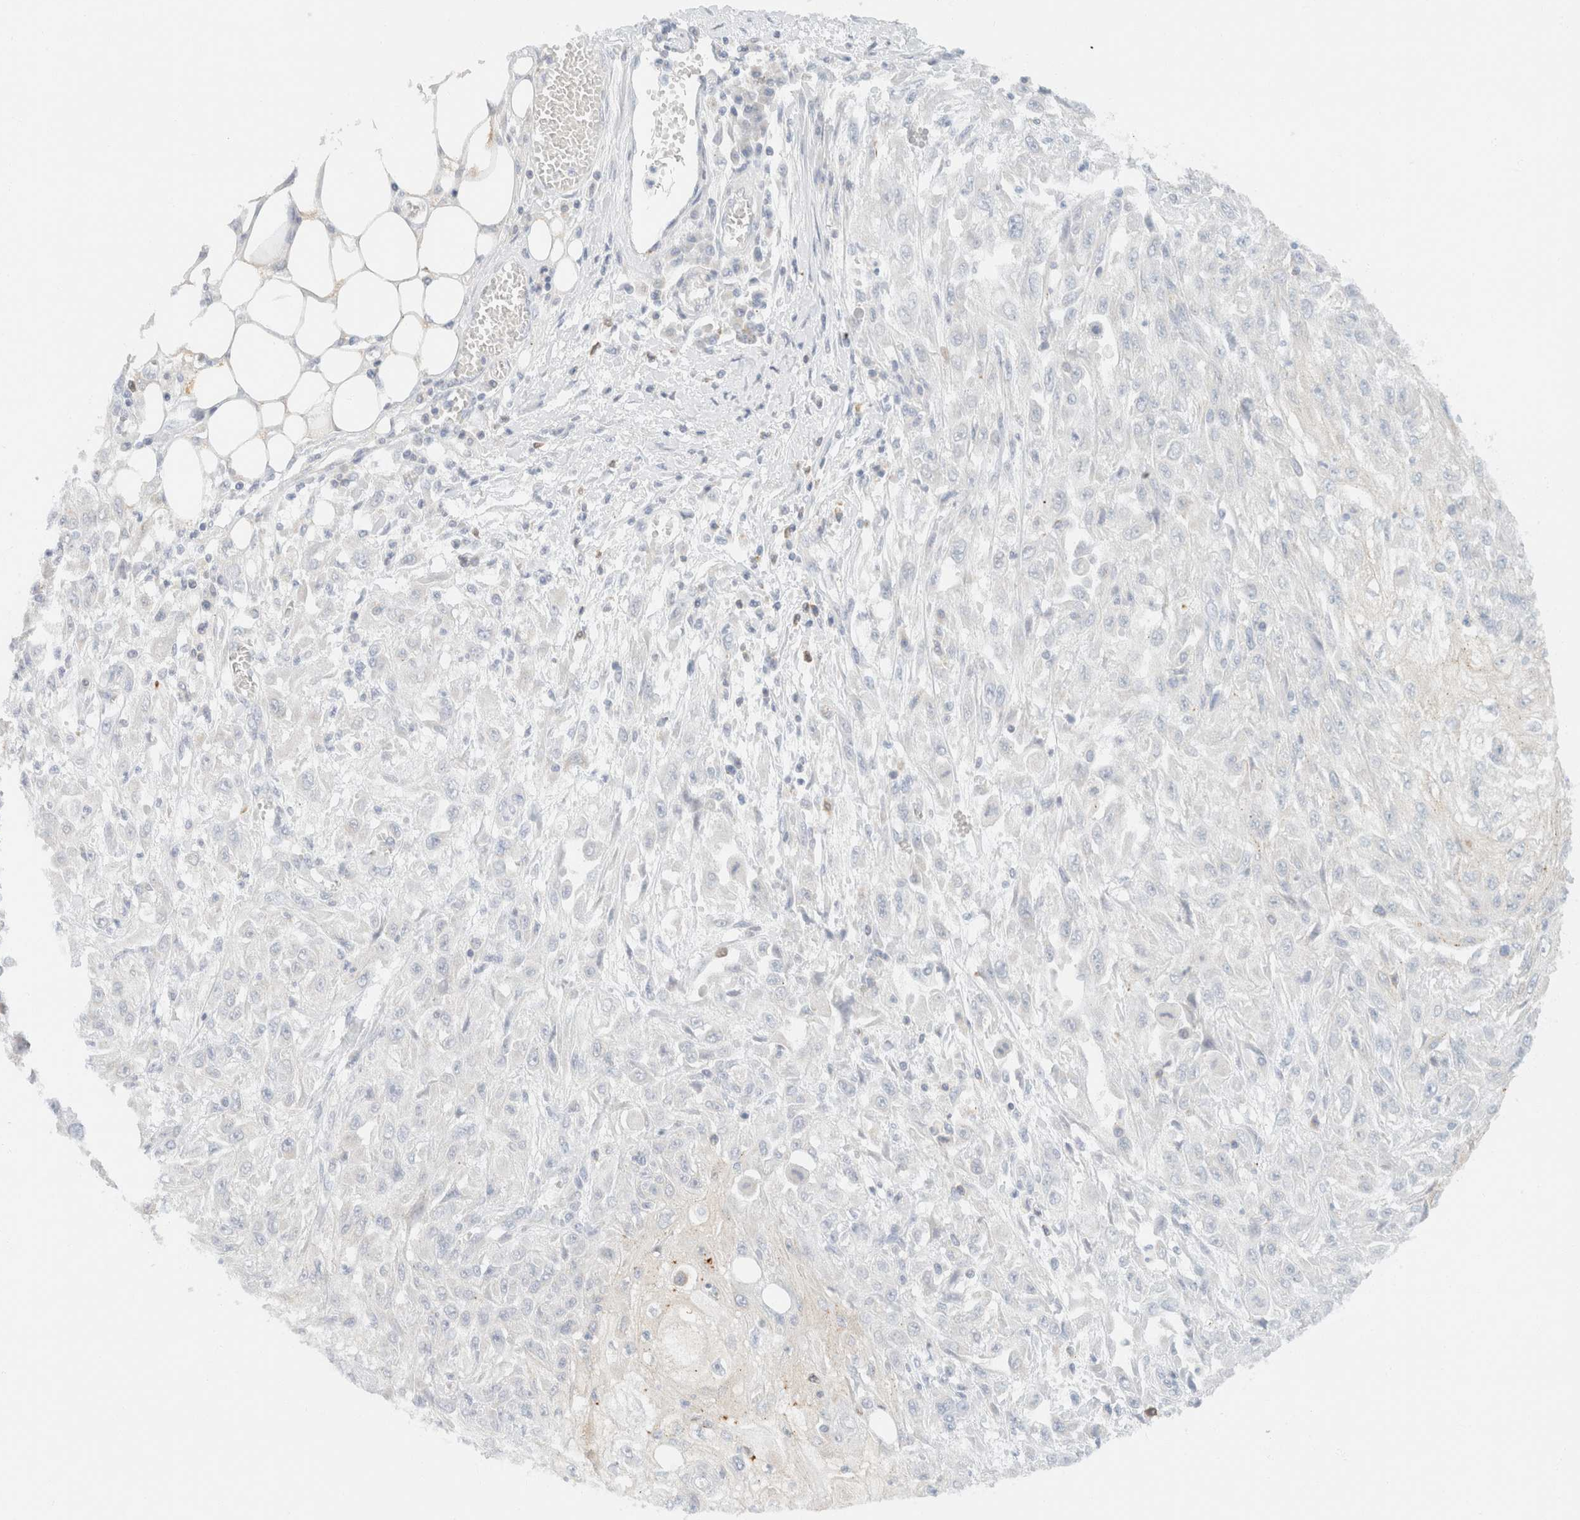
{"staining": {"intensity": "negative", "quantity": "none", "location": "none"}, "tissue": "skin cancer", "cell_type": "Tumor cells", "image_type": "cancer", "snomed": [{"axis": "morphology", "description": "Squamous cell carcinoma, NOS"}, {"axis": "morphology", "description": "Squamous cell carcinoma, metastatic, NOS"}, {"axis": "topography", "description": "Skin"}, {"axis": "topography", "description": "Lymph node"}], "caption": "This is an IHC image of human squamous cell carcinoma (skin). There is no staining in tumor cells.", "gene": "SH3GLB2", "patient": {"sex": "male", "age": 75}}